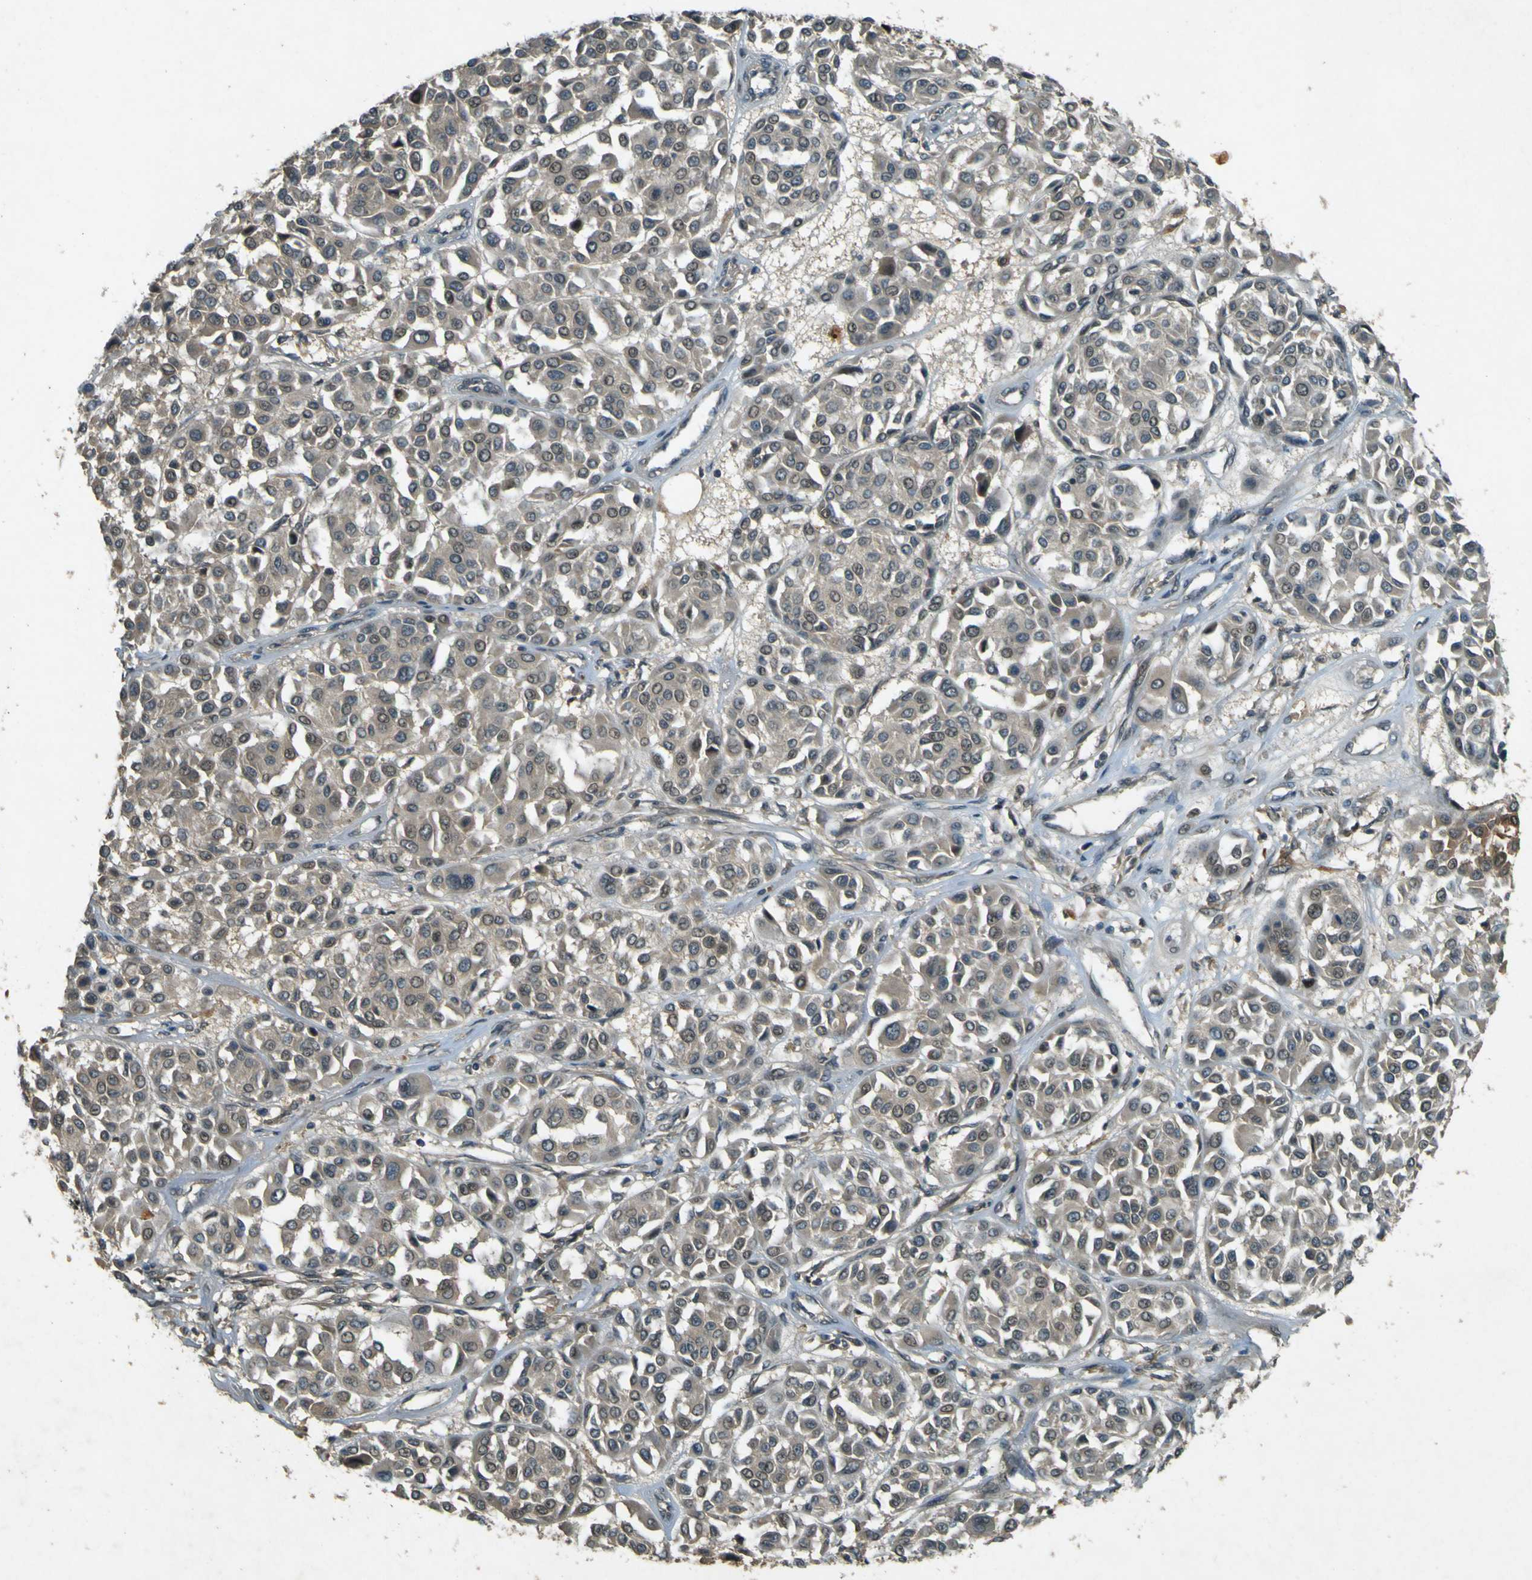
{"staining": {"intensity": "weak", "quantity": ">75%", "location": "cytoplasmic/membranous,nuclear"}, "tissue": "melanoma", "cell_type": "Tumor cells", "image_type": "cancer", "snomed": [{"axis": "morphology", "description": "Malignant melanoma, Metastatic site"}, {"axis": "topography", "description": "Soft tissue"}], "caption": "Approximately >75% of tumor cells in human malignant melanoma (metastatic site) display weak cytoplasmic/membranous and nuclear protein expression as visualized by brown immunohistochemical staining.", "gene": "MPDZ", "patient": {"sex": "male", "age": 41}}